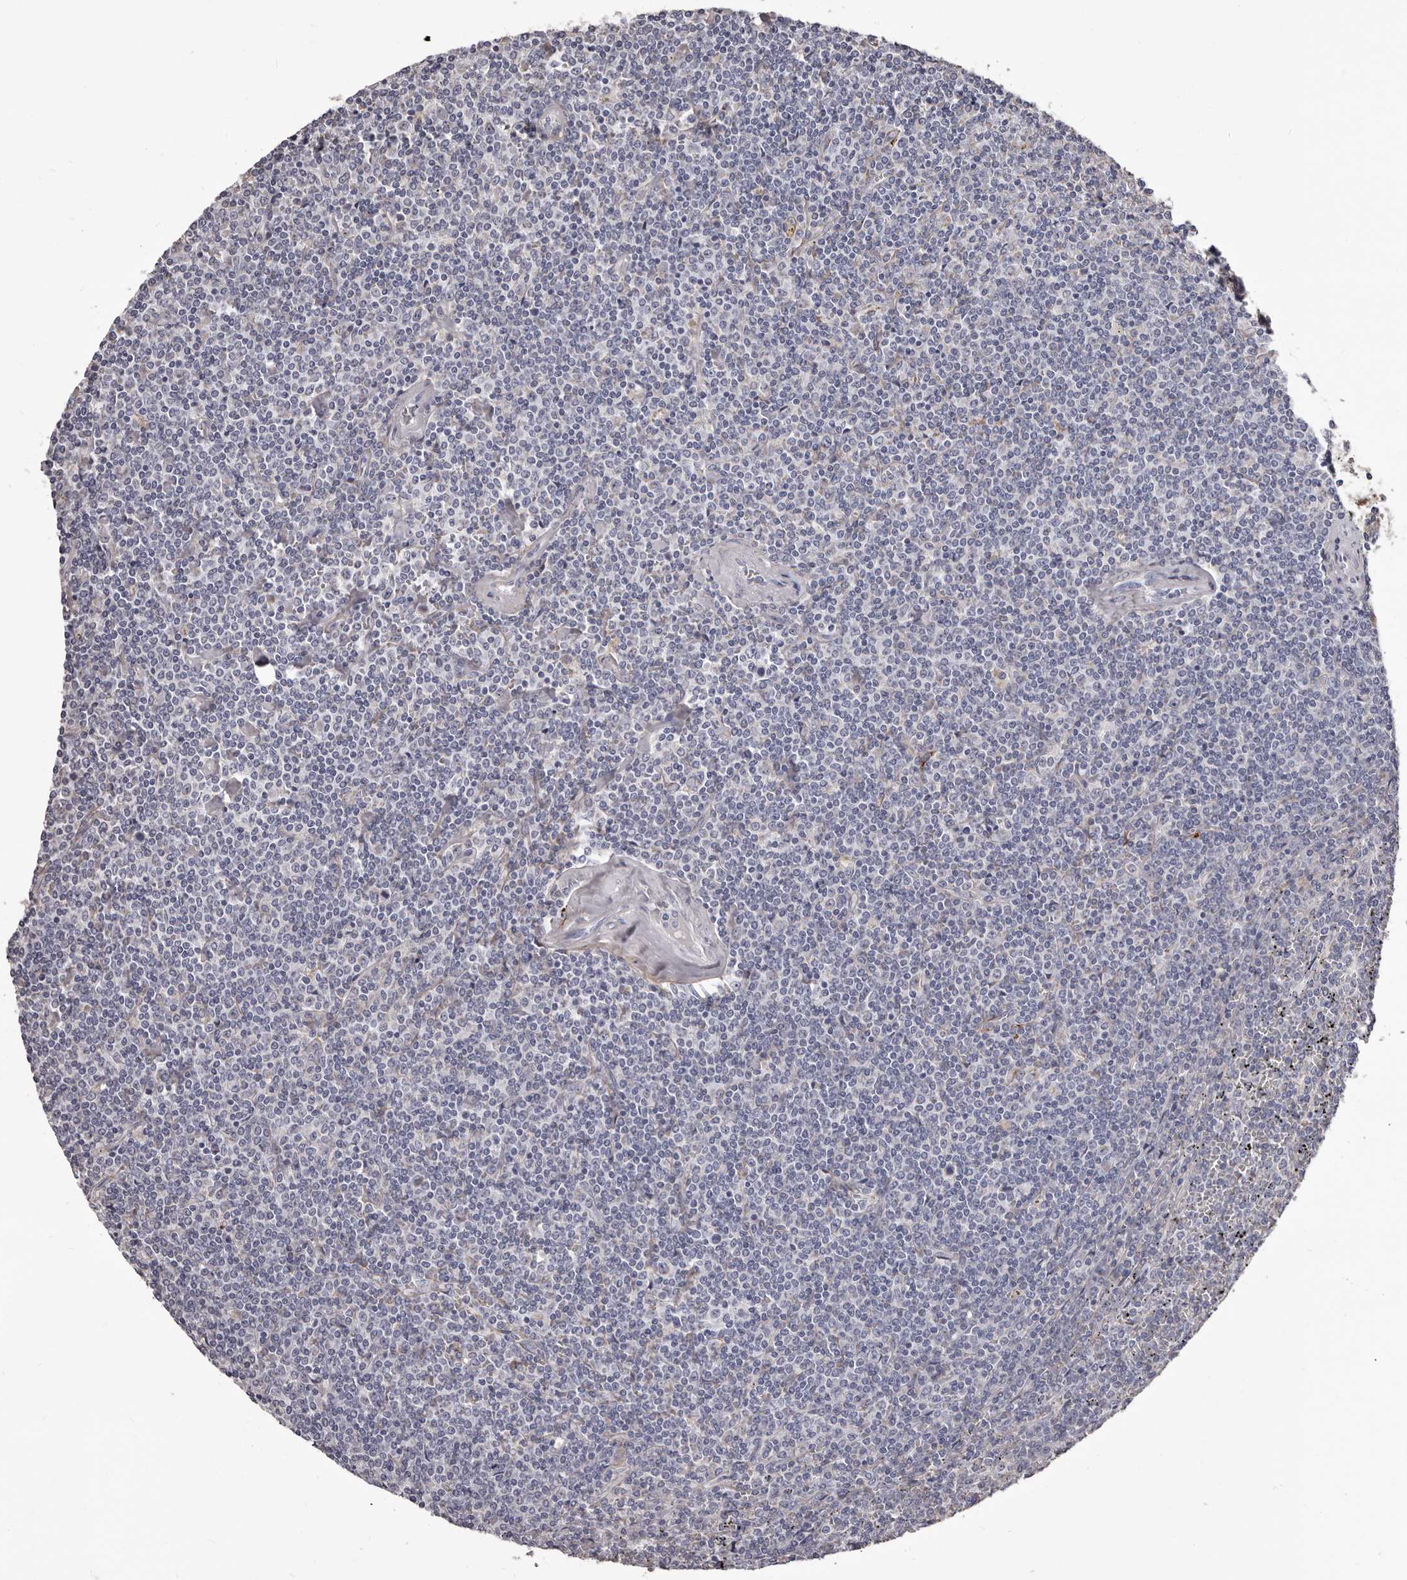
{"staining": {"intensity": "negative", "quantity": "none", "location": "none"}, "tissue": "lymphoma", "cell_type": "Tumor cells", "image_type": "cancer", "snomed": [{"axis": "morphology", "description": "Malignant lymphoma, non-Hodgkin's type, Low grade"}, {"axis": "topography", "description": "Spleen"}], "caption": "Tumor cells are negative for brown protein staining in malignant lymphoma, non-Hodgkin's type (low-grade).", "gene": "COL6A1", "patient": {"sex": "female", "age": 19}}